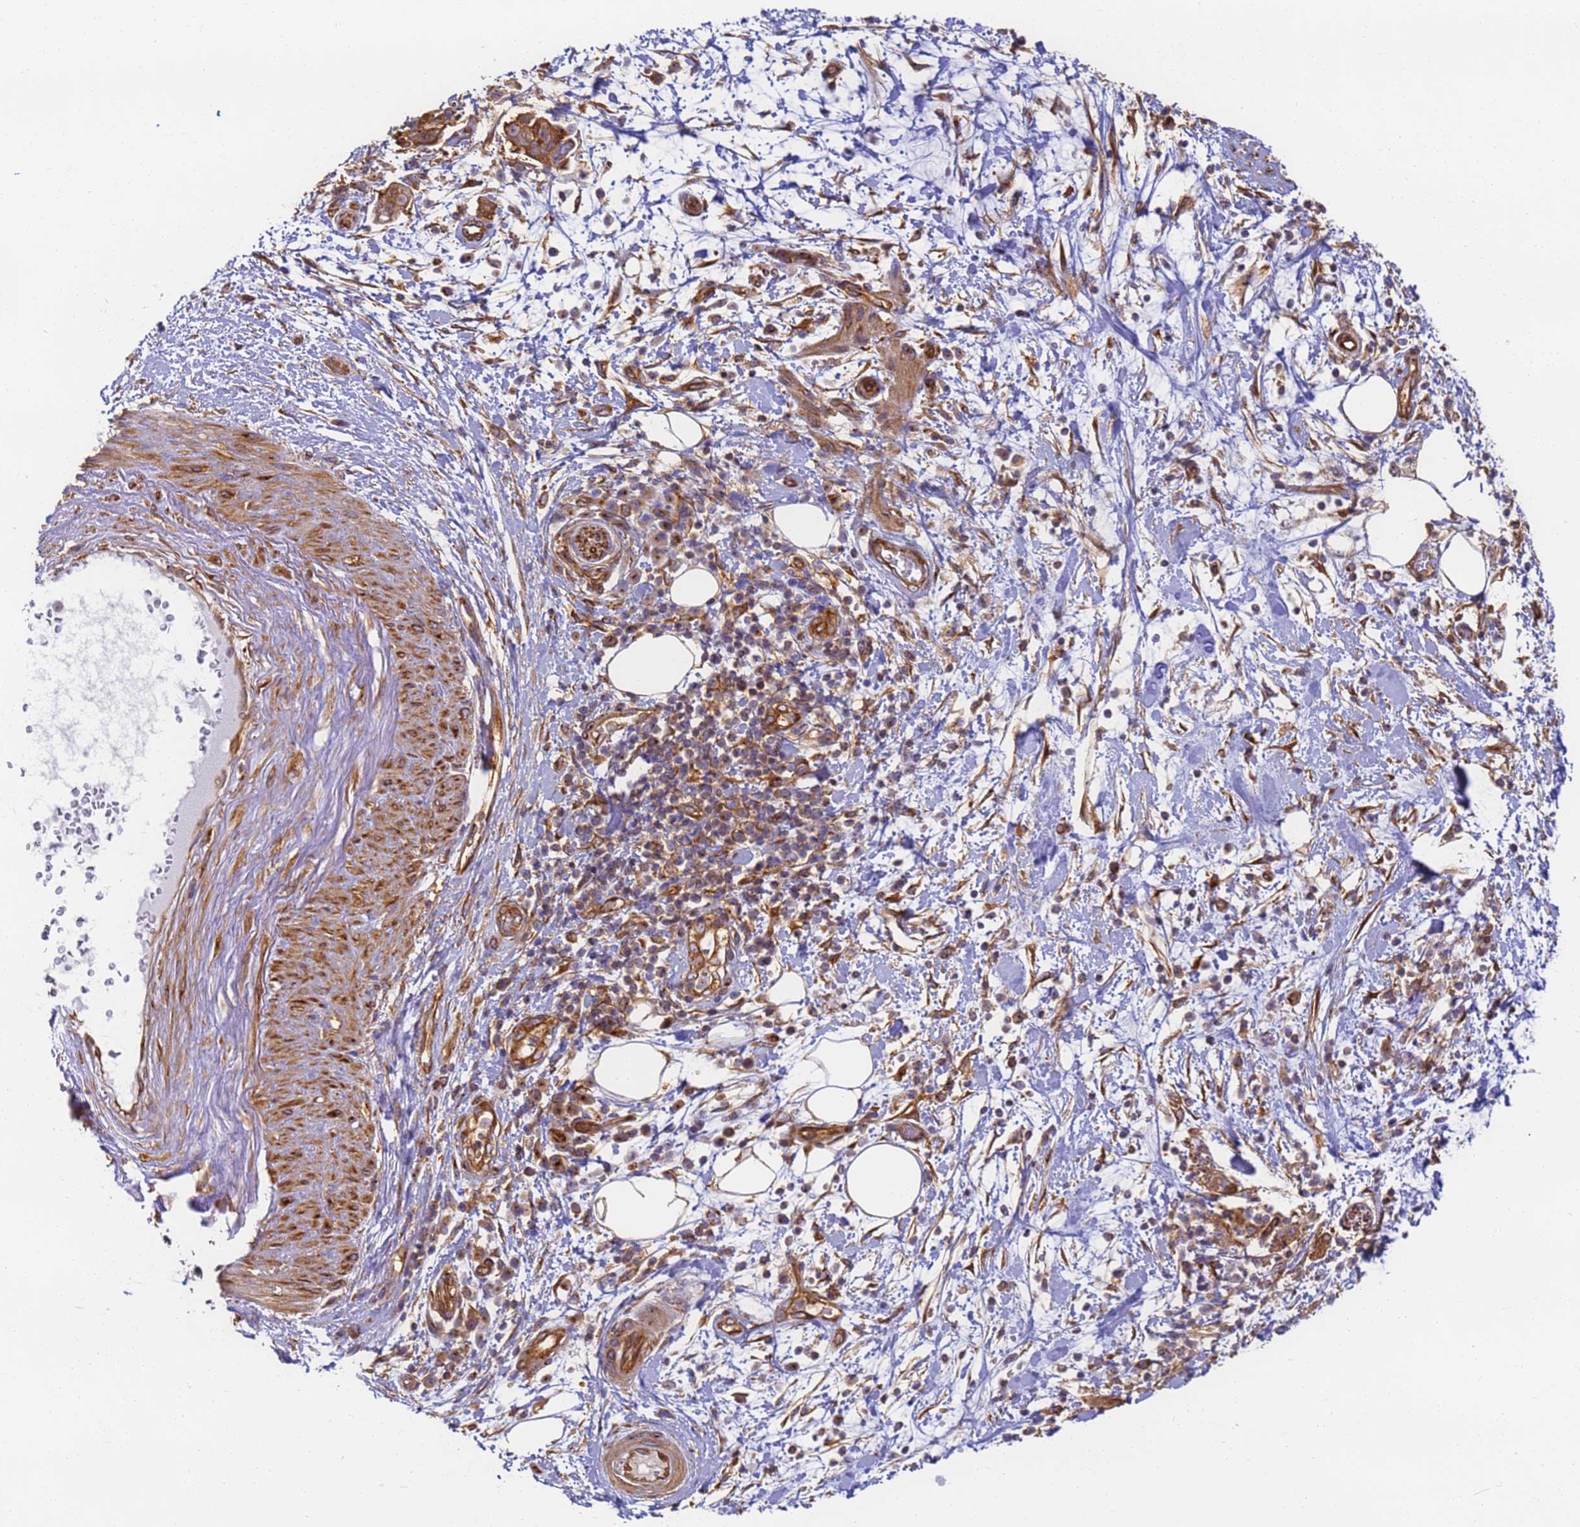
{"staining": {"intensity": "strong", "quantity": ">75%", "location": "cytoplasmic/membranous"}, "tissue": "pancreatic cancer", "cell_type": "Tumor cells", "image_type": "cancer", "snomed": [{"axis": "morphology", "description": "Adenocarcinoma, NOS"}, {"axis": "topography", "description": "Pancreas"}], "caption": "Brown immunohistochemical staining in adenocarcinoma (pancreatic) exhibits strong cytoplasmic/membranous expression in approximately >75% of tumor cells. (brown staining indicates protein expression, while blue staining denotes nuclei).", "gene": "DYNC1I2", "patient": {"sex": "female", "age": 73}}